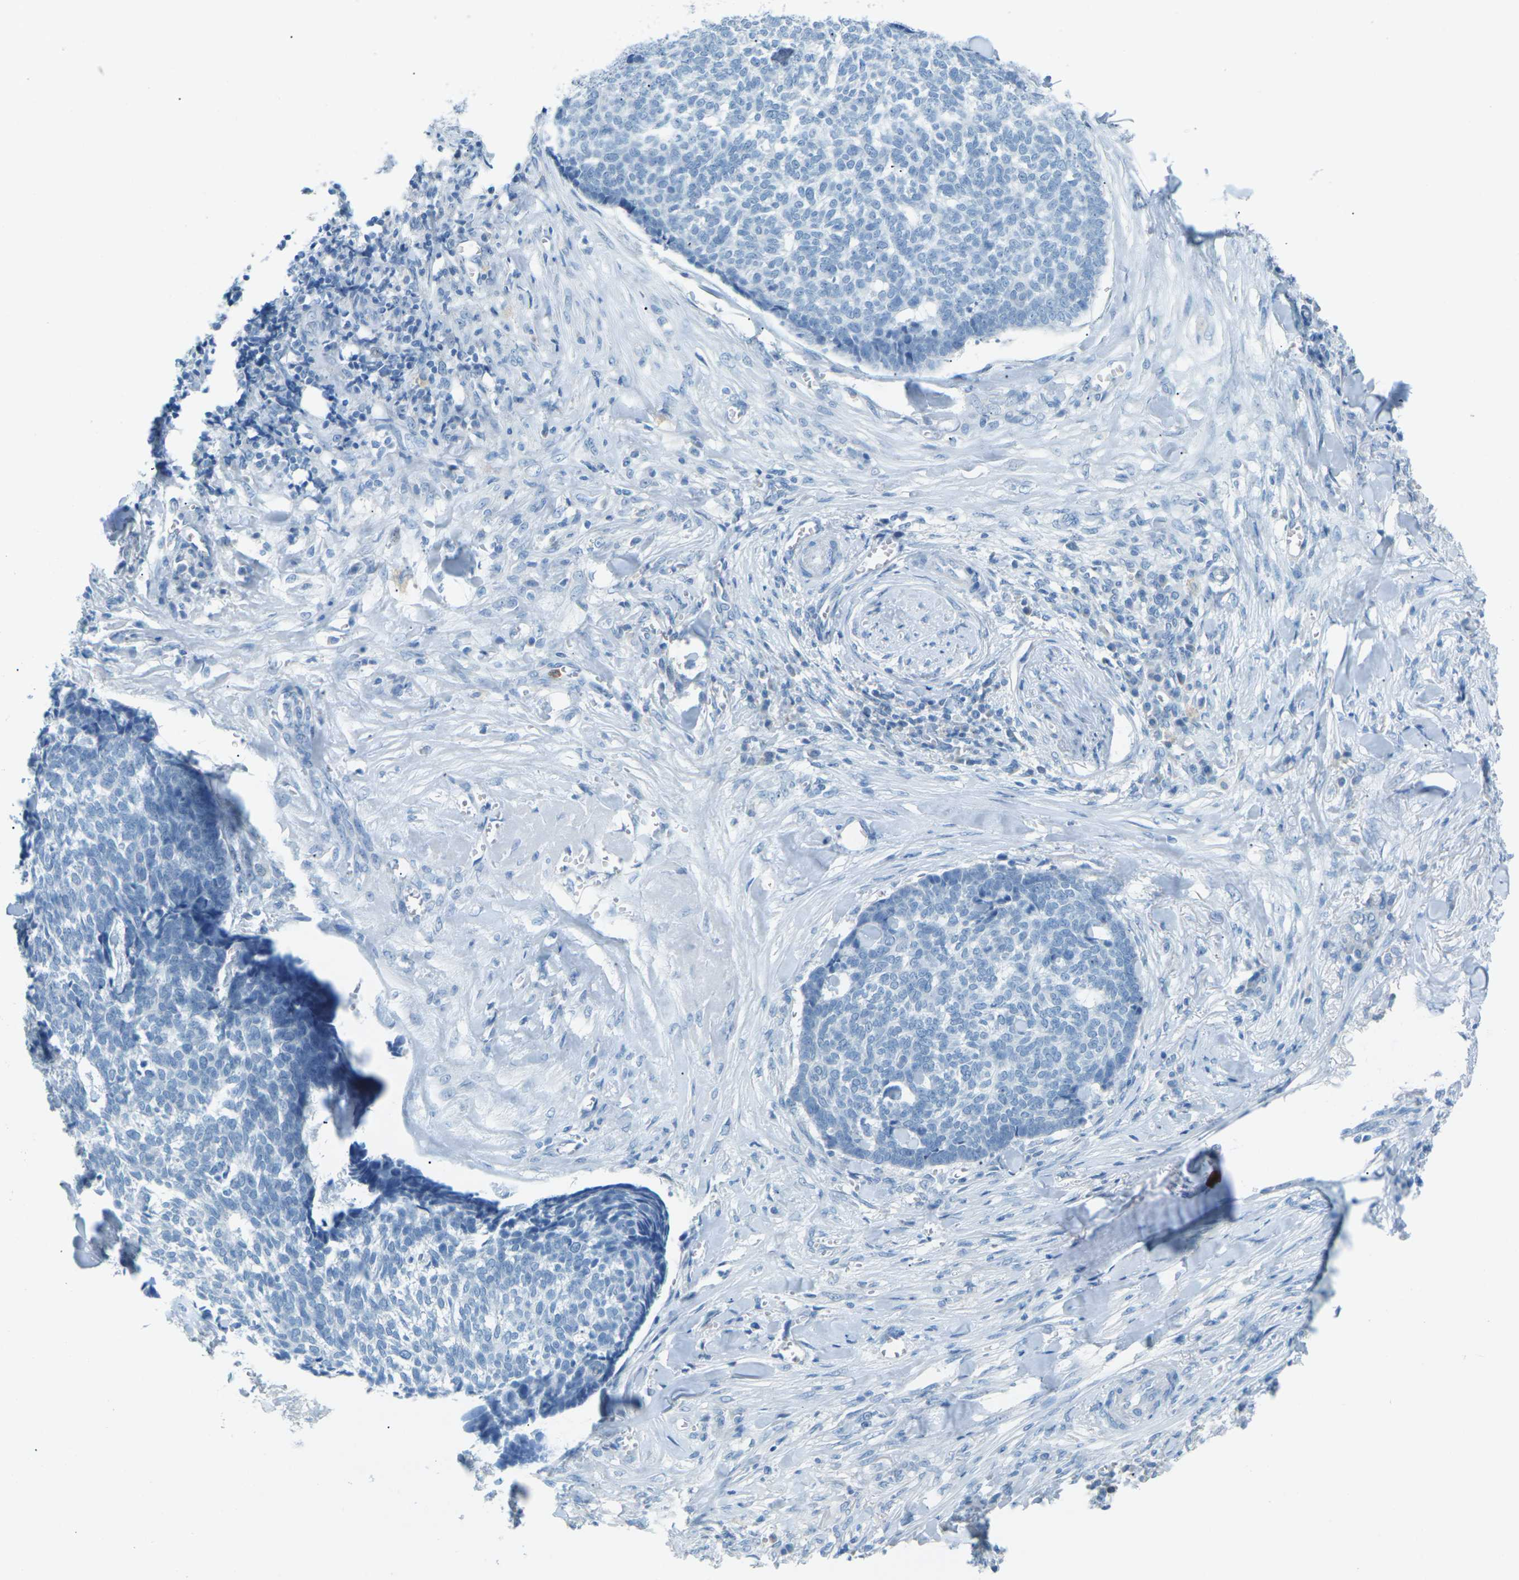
{"staining": {"intensity": "negative", "quantity": "none", "location": "none"}, "tissue": "skin cancer", "cell_type": "Tumor cells", "image_type": "cancer", "snomed": [{"axis": "morphology", "description": "Basal cell carcinoma"}, {"axis": "topography", "description": "Skin"}], "caption": "High magnification brightfield microscopy of basal cell carcinoma (skin) stained with DAB (3,3'-diaminobenzidine) (brown) and counterstained with hematoxylin (blue): tumor cells show no significant staining.", "gene": "CDH16", "patient": {"sex": "male", "age": 84}}